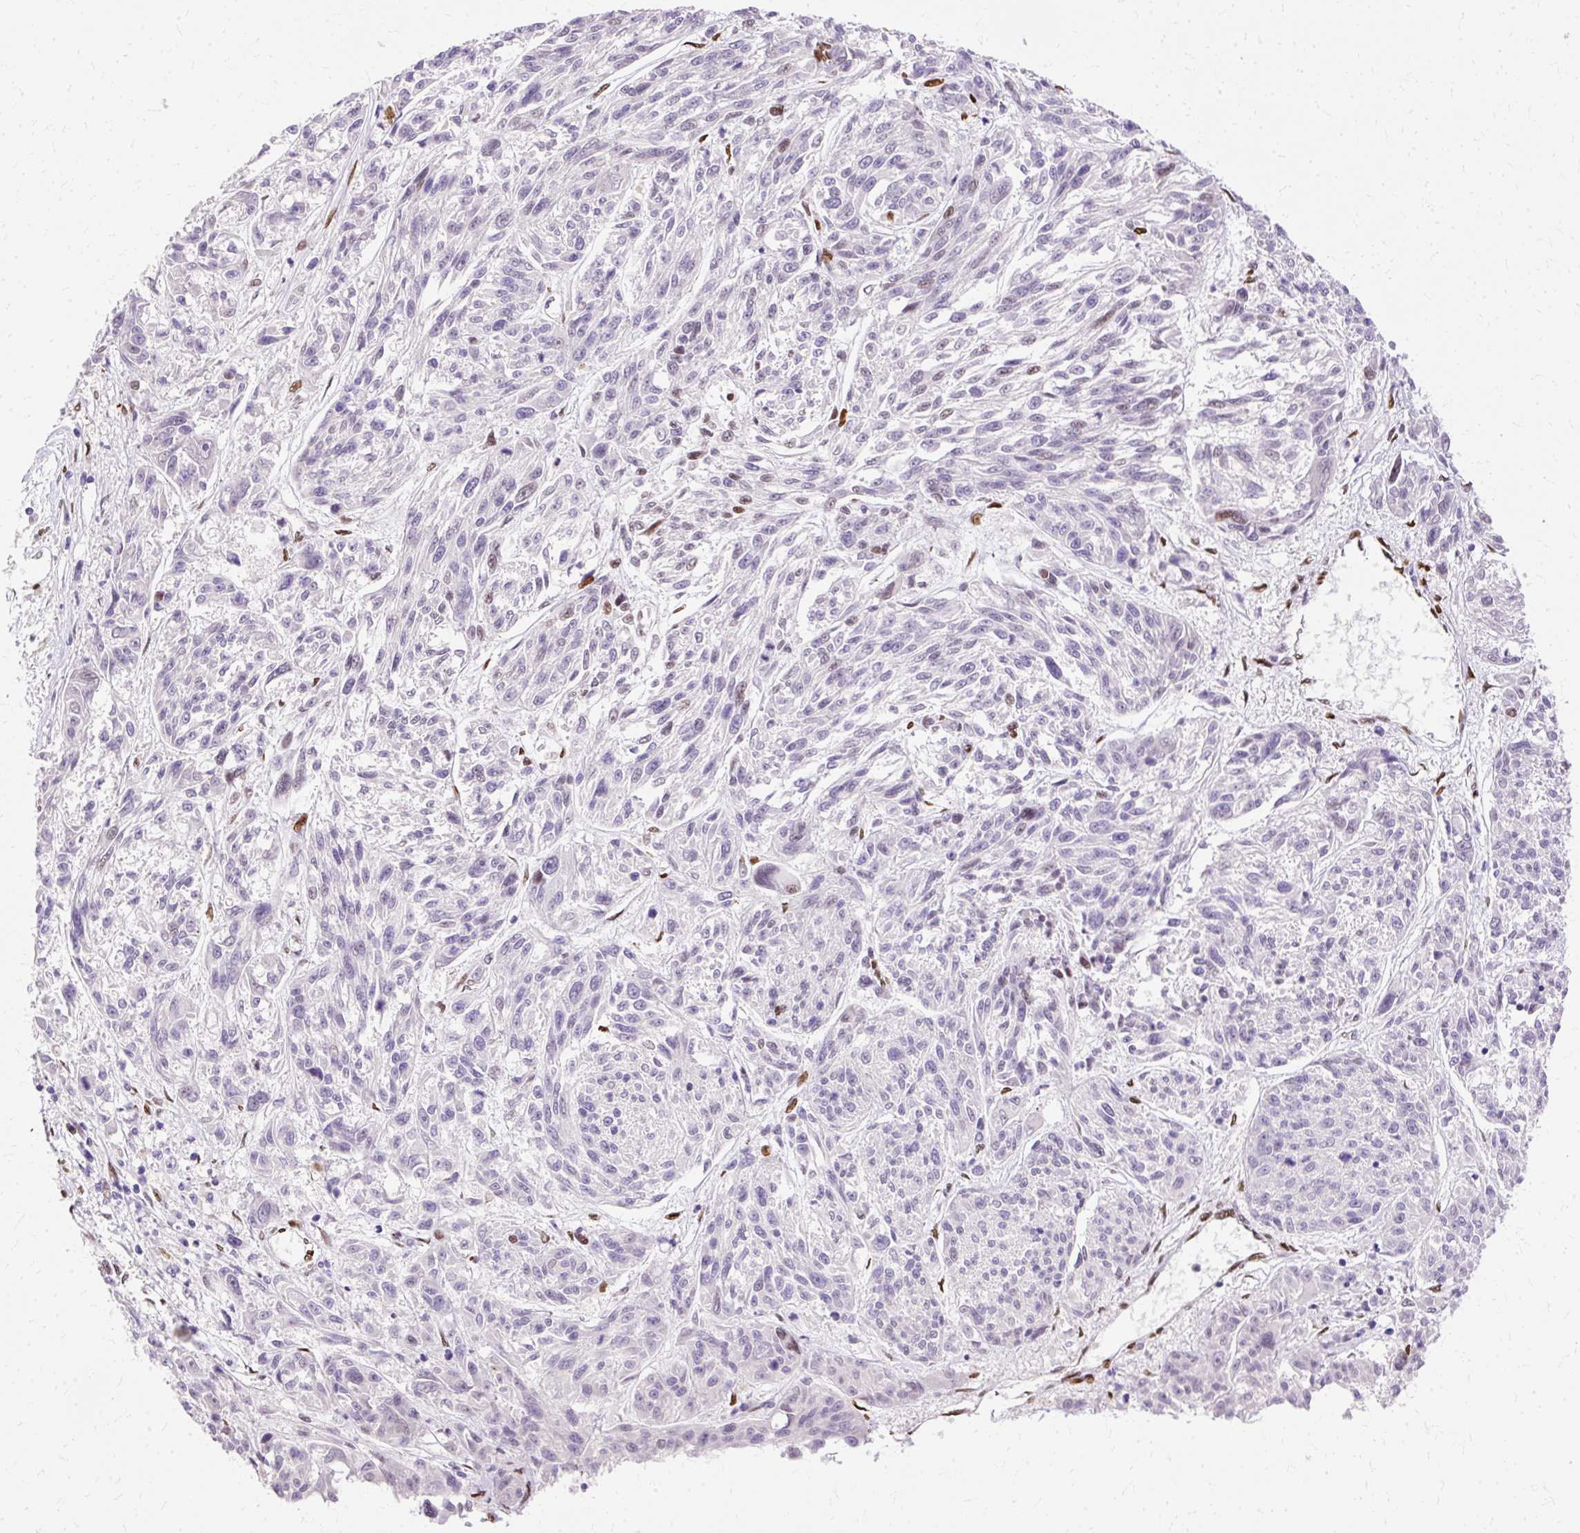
{"staining": {"intensity": "negative", "quantity": "none", "location": "none"}, "tissue": "melanoma", "cell_type": "Tumor cells", "image_type": "cancer", "snomed": [{"axis": "morphology", "description": "Malignant melanoma, NOS"}, {"axis": "topography", "description": "Skin"}], "caption": "High magnification brightfield microscopy of malignant melanoma stained with DAB (brown) and counterstained with hematoxylin (blue): tumor cells show no significant staining.", "gene": "TMEM184C", "patient": {"sex": "male", "age": 53}}